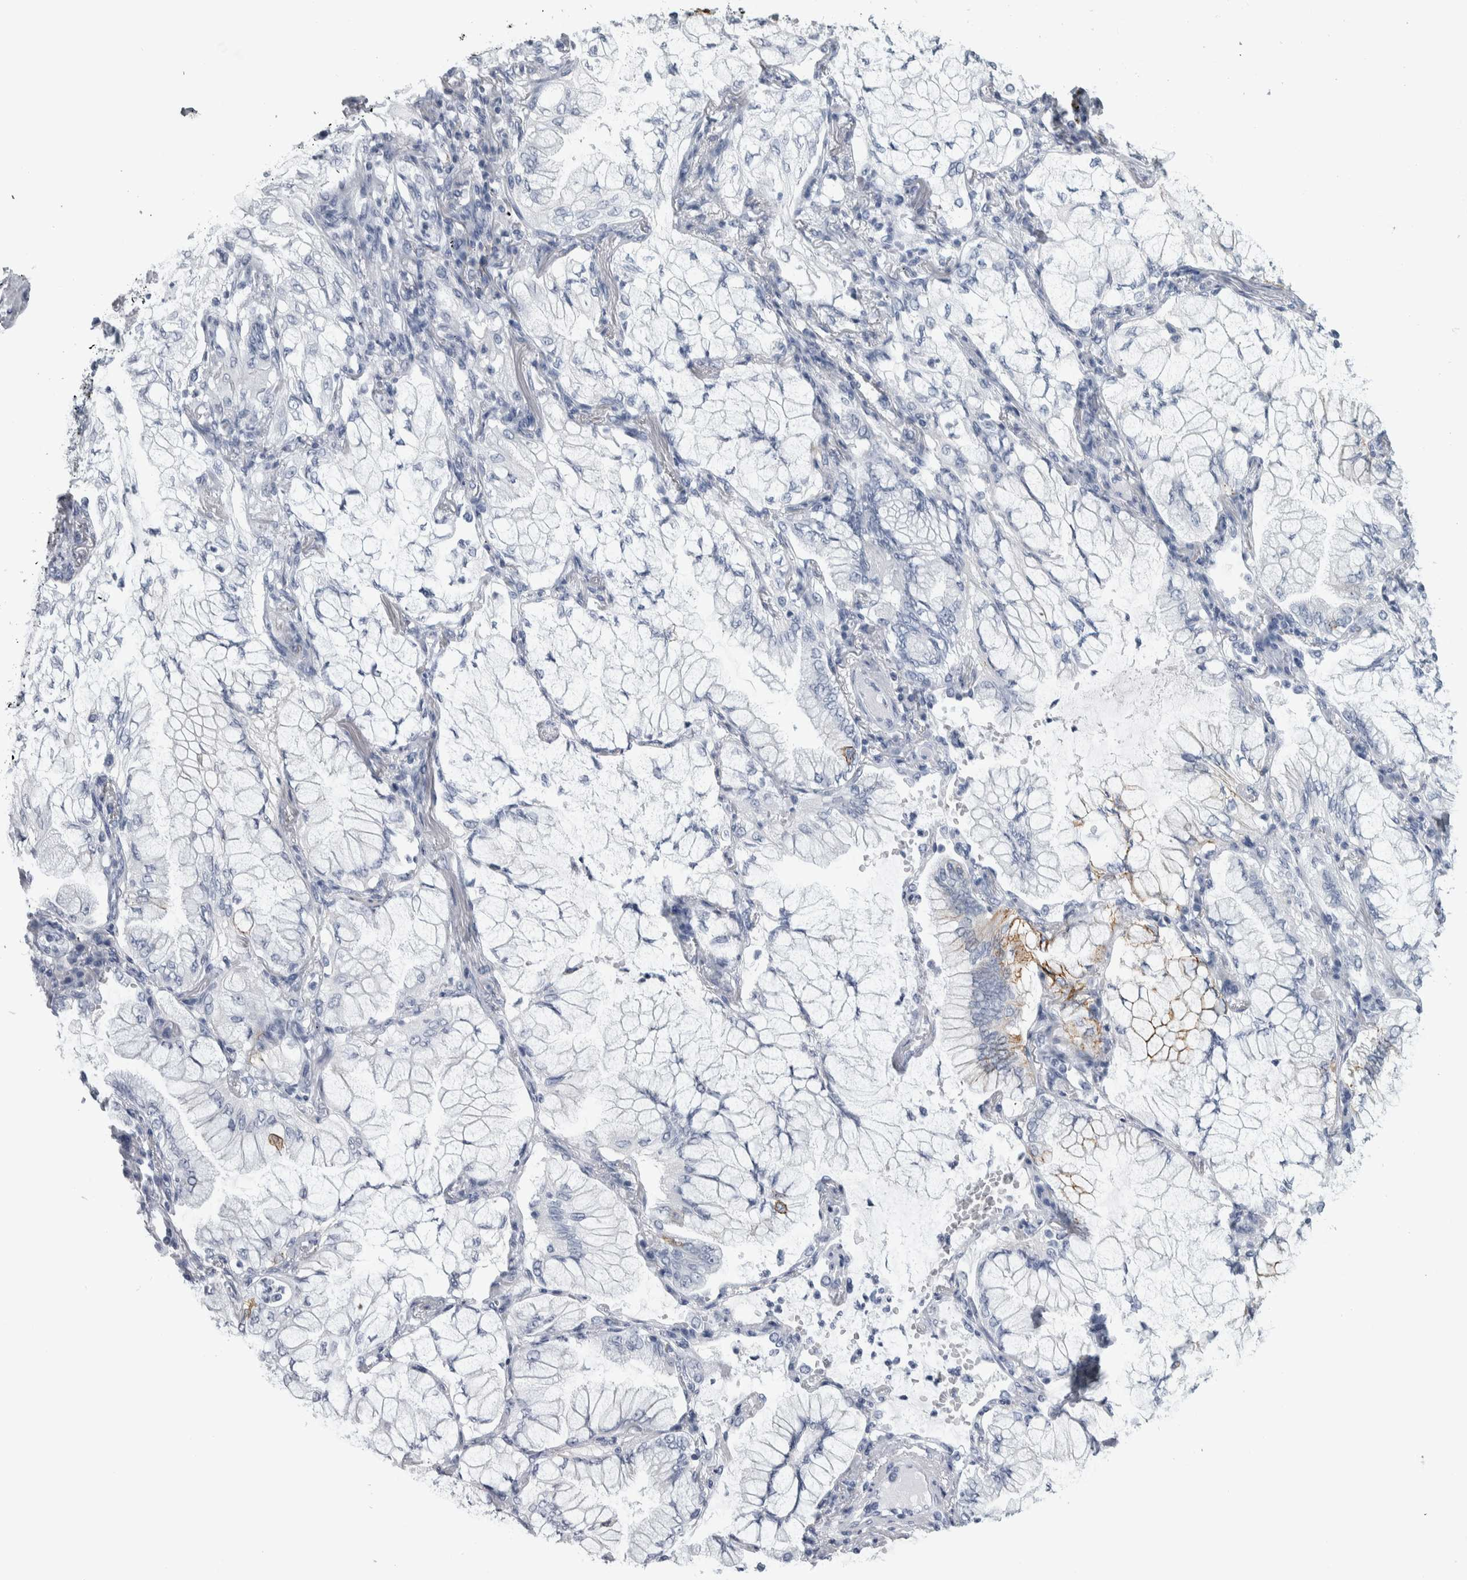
{"staining": {"intensity": "negative", "quantity": "none", "location": "none"}, "tissue": "lung cancer", "cell_type": "Tumor cells", "image_type": "cancer", "snomed": [{"axis": "morphology", "description": "Adenocarcinoma, NOS"}, {"axis": "topography", "description": "Lung"}], "caption": "An image of human lung cancer (adenocarcinoma) is negative for staining in tumor cells.", "gene": "CDH17", "patient": {"sex": "female", "age": 70}}